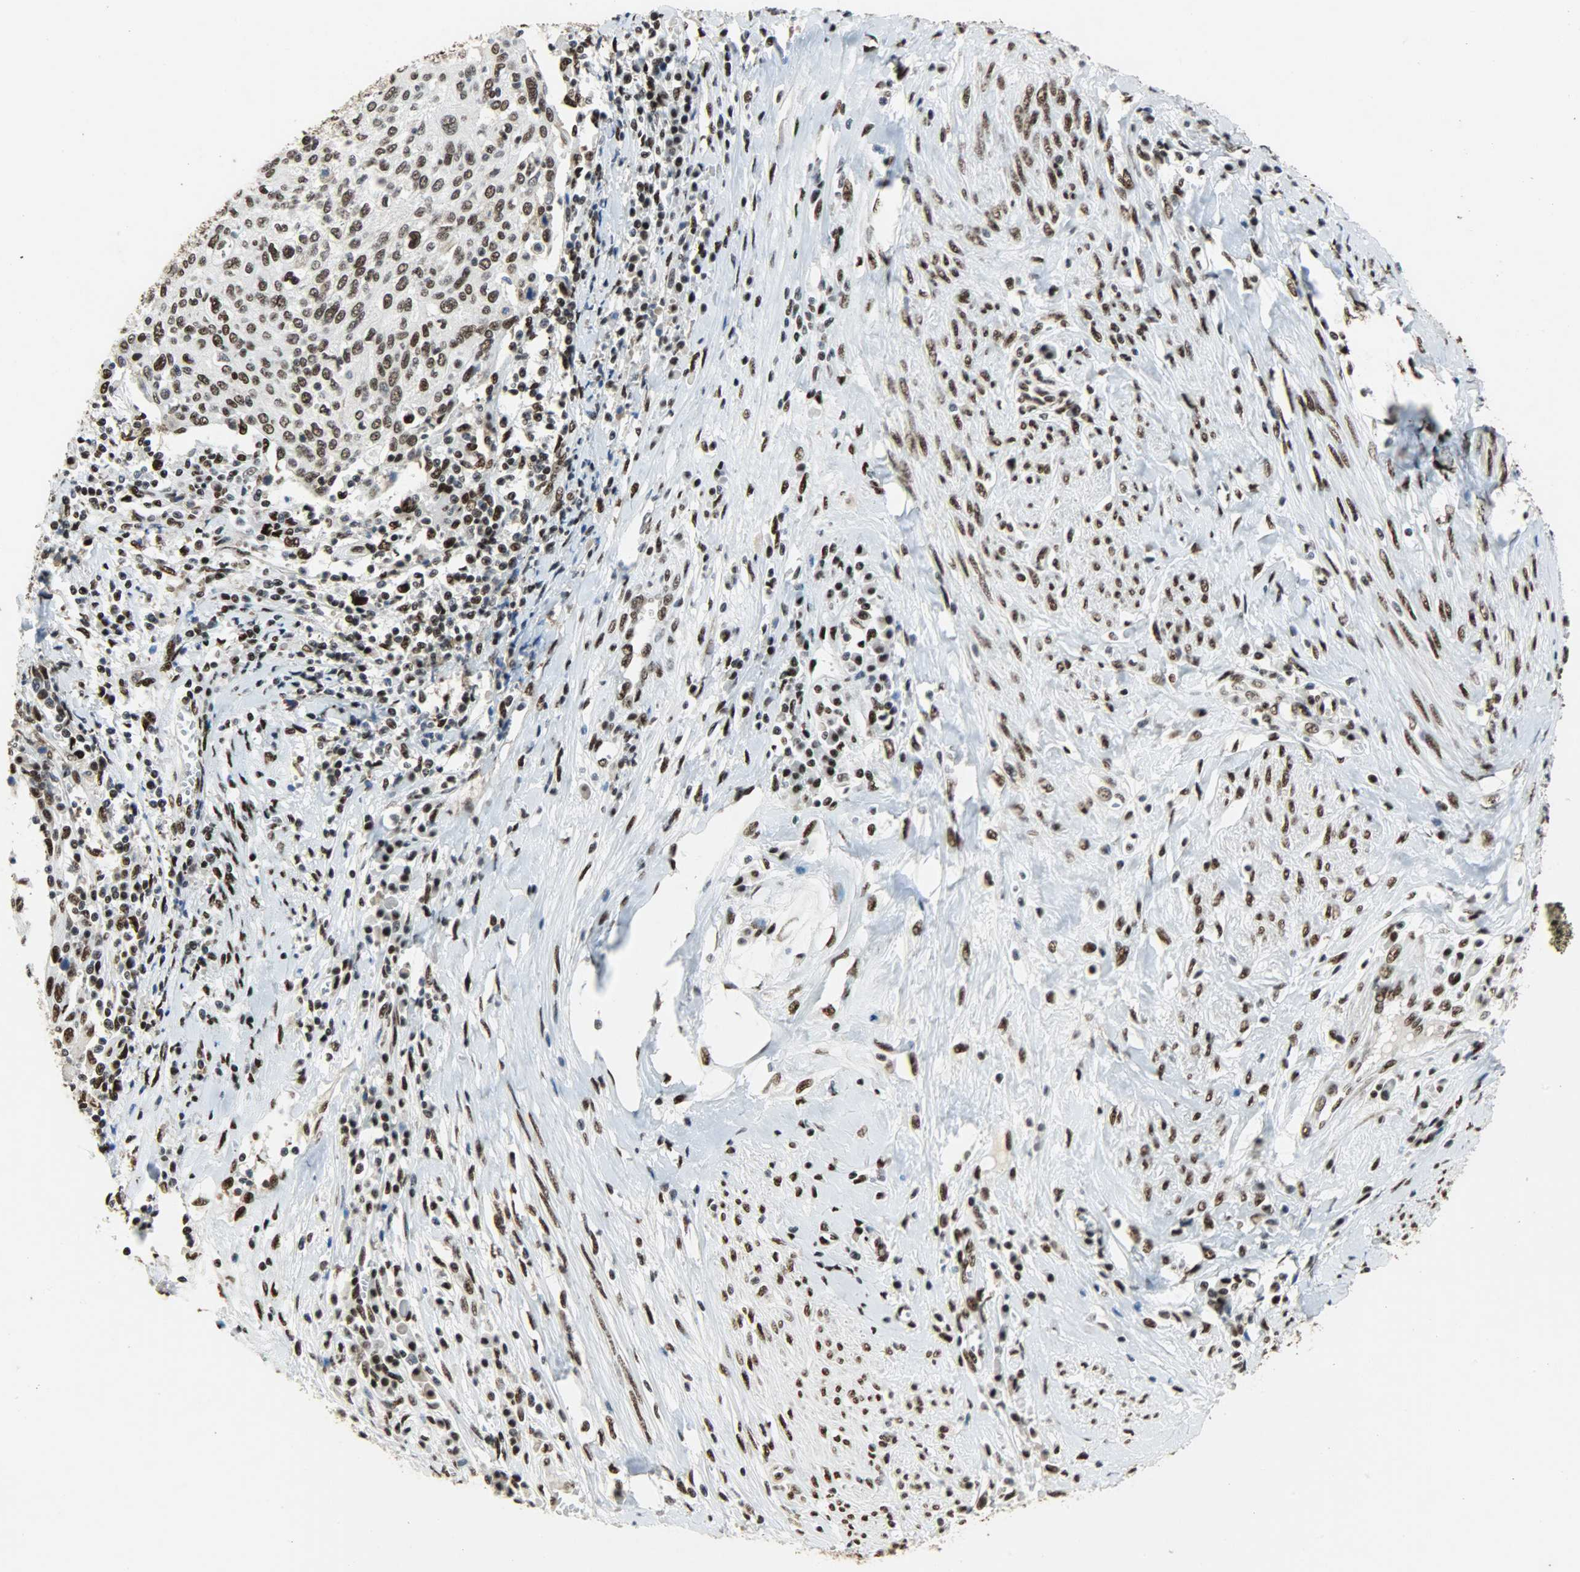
{"staining": {"intensity": "strong", "quantity": ">75%", "location": "nuclear"}, "tissue": "cervical cancer", "cell_type": "Tumor cells", "image_type": "cancer", "snomed": [{"axis": "morphology", "description": "Squamous cell carcinoma, NOS"}, {"axis": "topography", "description": "Cervix"}], "caption": "Cervical squamous cell carcinoma stained with a protein marker exhibits strong staining in tumor cells.", "gene": "SSB", "patient": {"sex": "female", "age": 40}}